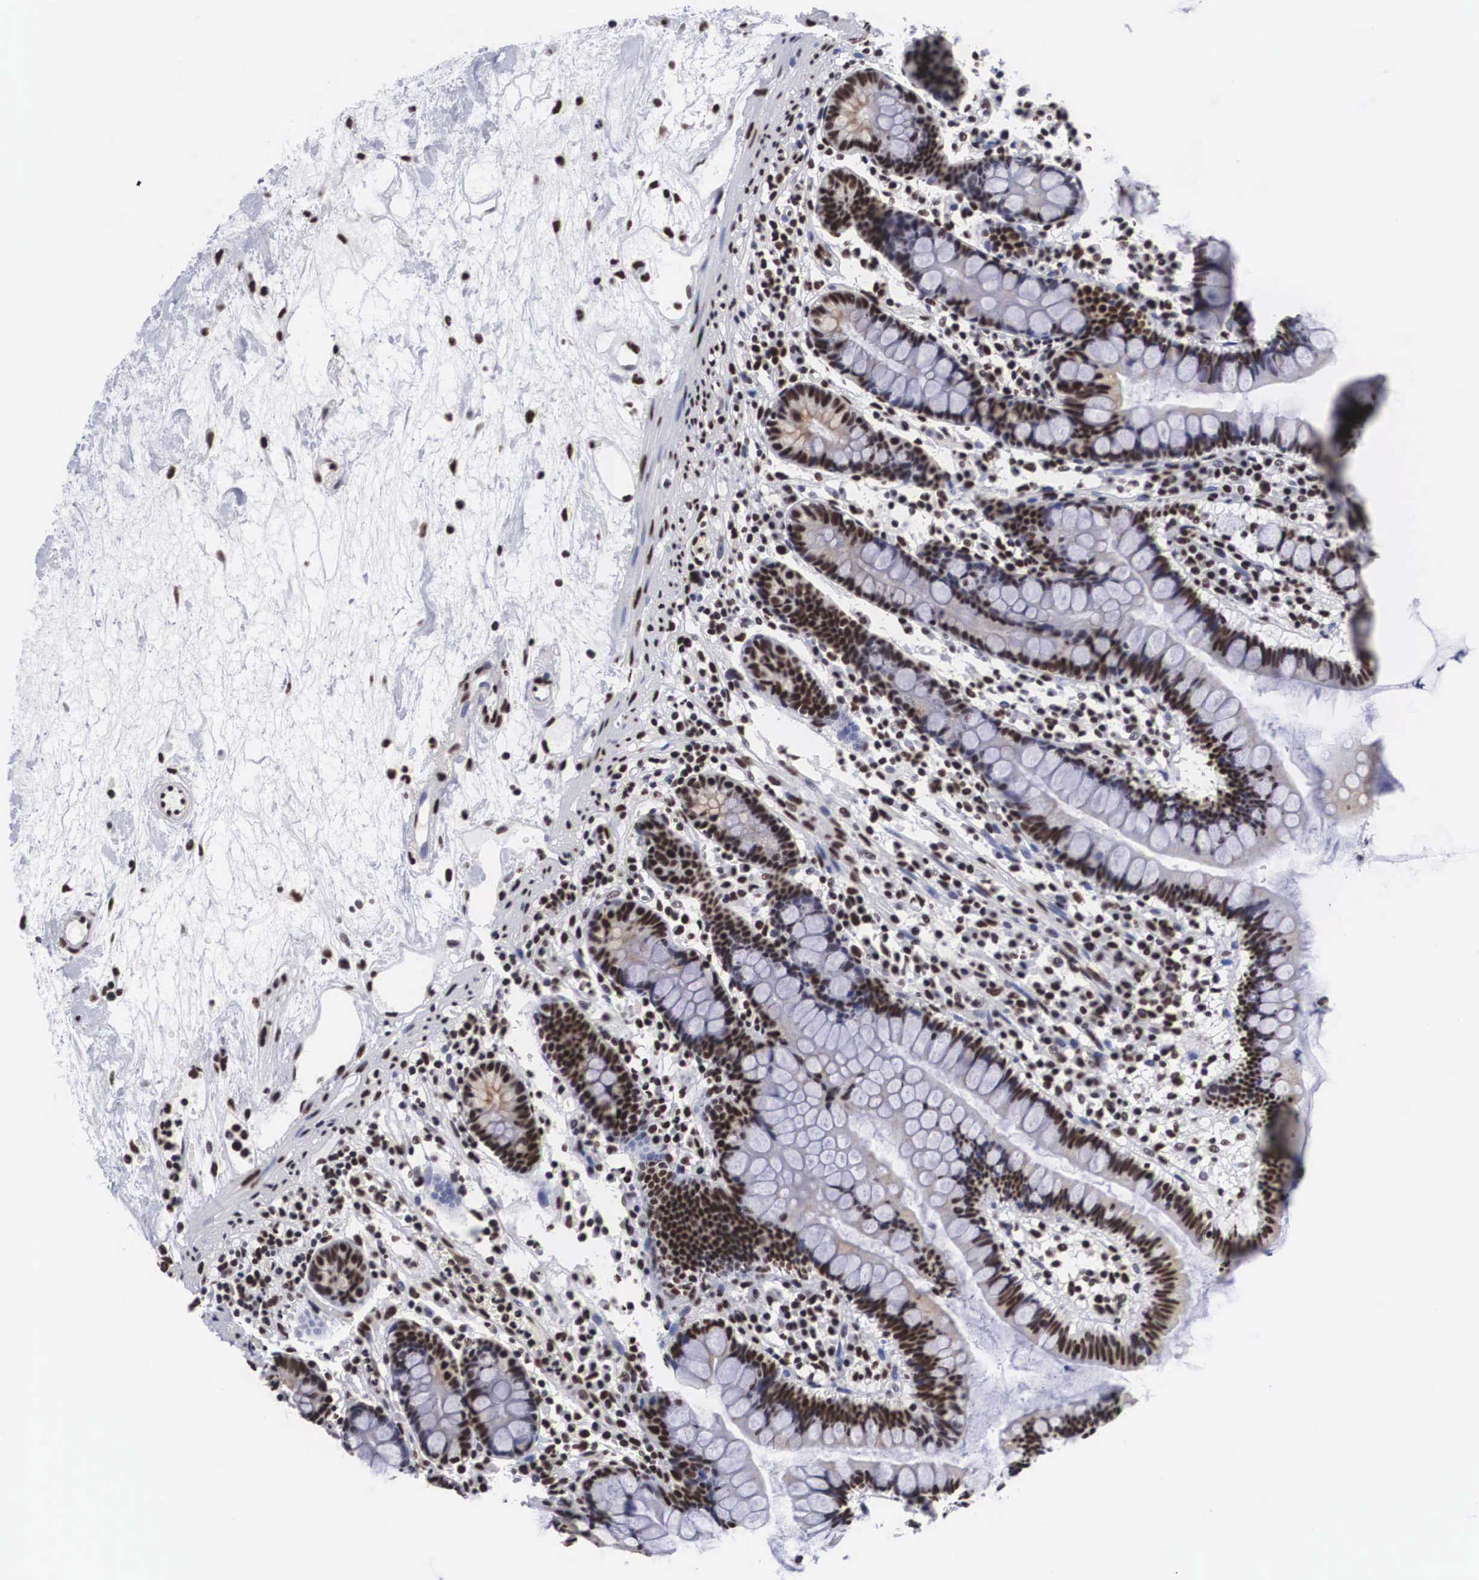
{"staining": {"intensity": "moderate", "quantity": ">75%", "location": "nuclear"}, "tissue": "small intestine", "cell_type": "Glandular cells", "image_type": "normal", "snomed": [{"axis": "morphology", "description": "Normal tissue, NOS"}, {"axis": "topography", "description": "Small intestine"}], "caption": "IHC micrograph of benign small intestine stained for a protein (brown), which demonstrates medium levels of moderate nuclear staining in approximately >75% of glandular cells.", "gene": "ACIN1", "patient": {"sex": "female", "age": 51}}